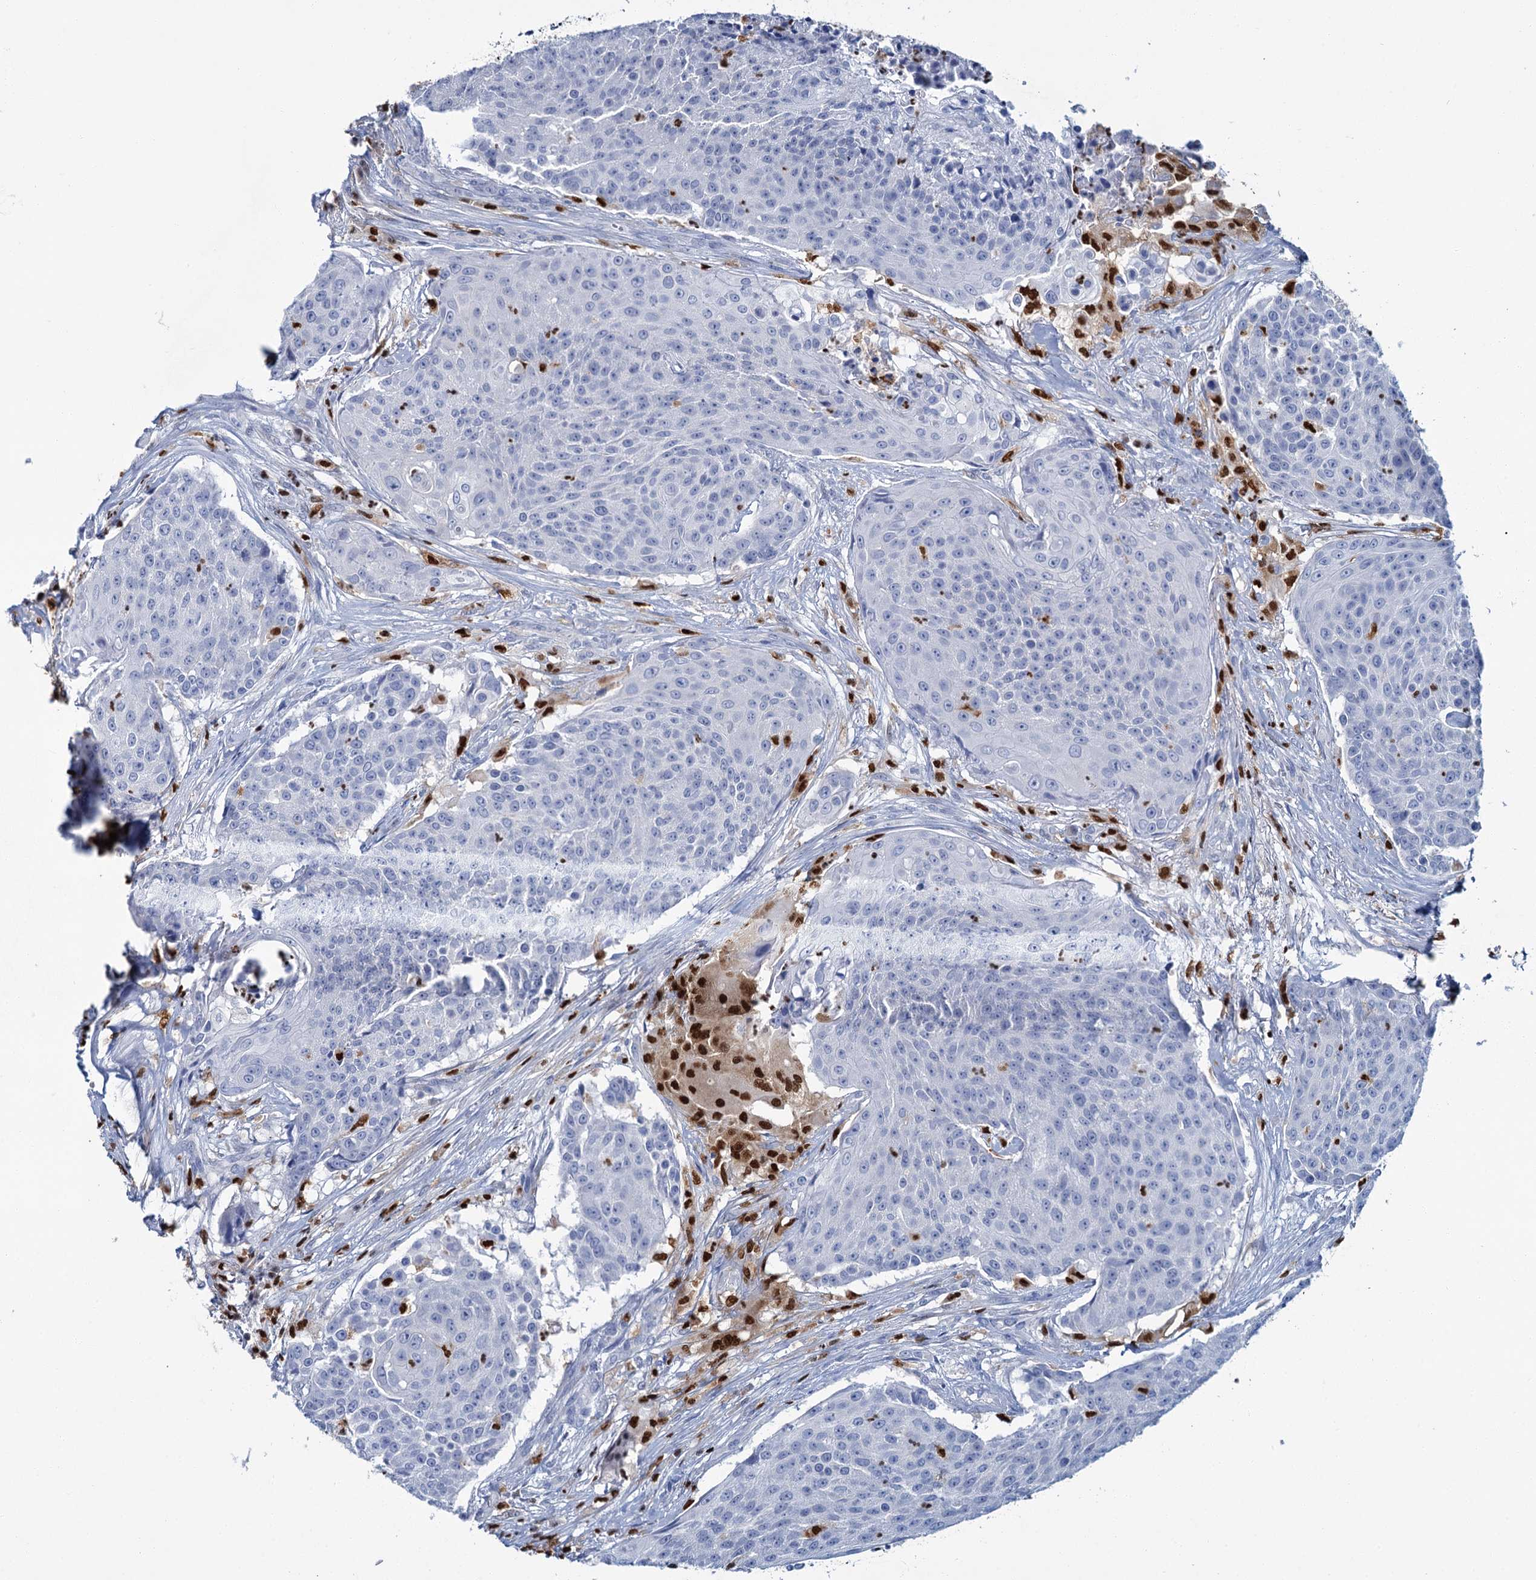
{"staining": {"intensity": "negative", "quantity": "none", "location": "none"}, "tissue": "urothelial cancer", "cell_type": "Tumor cells", "image_type": "cancer", "snomed": [{"axis": "morphology", "description": "Urothelial carcinoma, High grade"}, {"axis": "topography", "description": "Urinary bladder"}], "caption": "Micrograph shows no significant protein staining in tumor cells of urothelial cancer.", "gene": "CELF2", "patient": {"sex": "female", "age": 63}}